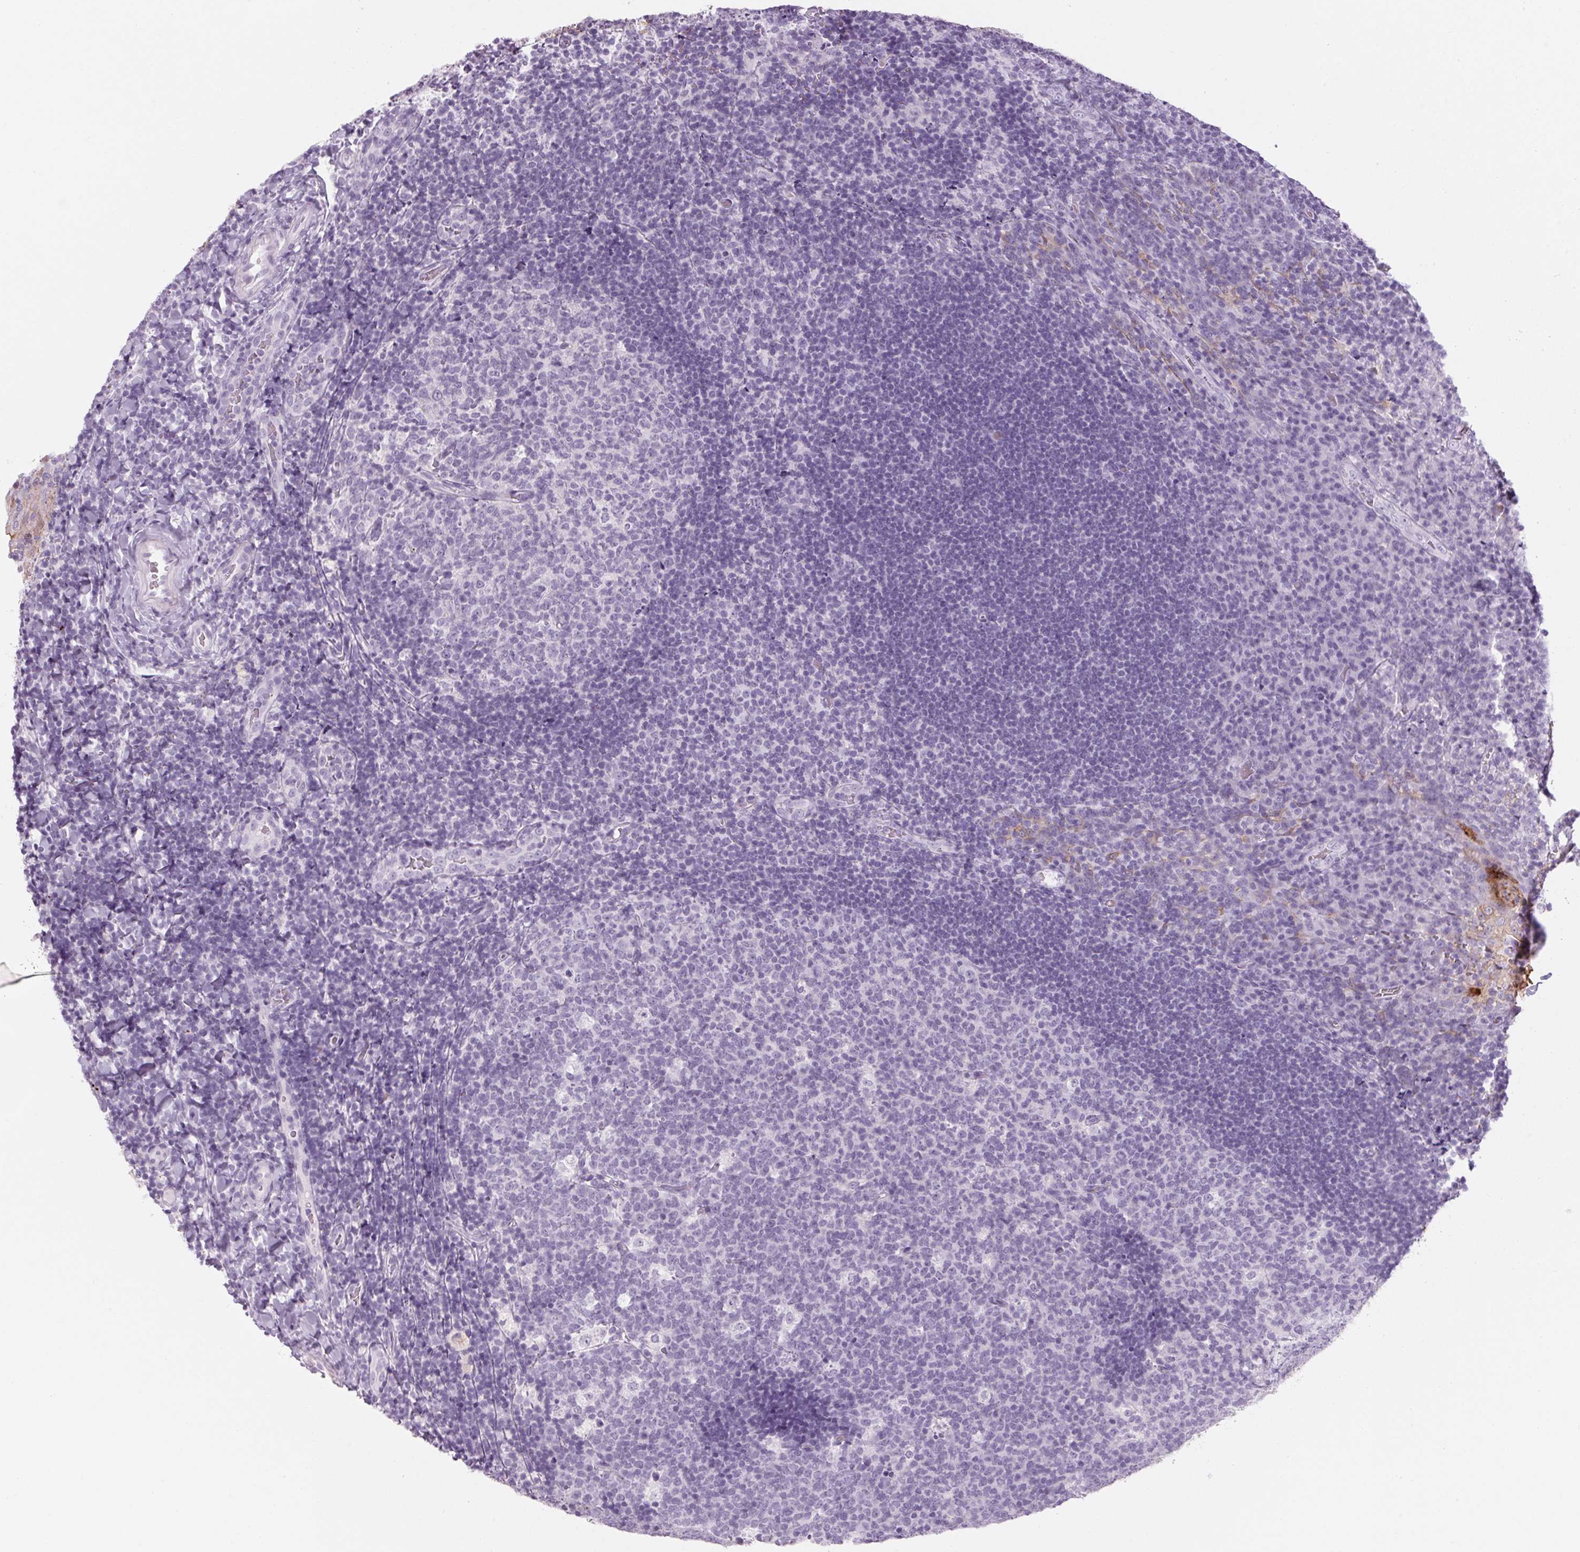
{"staining": {"intensity": "negative", "quantity": "none", "location": "none"}, "tissue": "tonsil", "cell_type": "Germinal center cells", "image_type": "normal", "snomed": [{"axis": "morphology", "description": "Normal tissue, NOS"}, {"axis": "topography", "description": "Tonsil"}], "caption": "High power microscopy histopathology image of an immunohistochemistry micrograph of benign tonsil, revealing no significant positivity in germinal center cells.", "gene": "RPTN", "patient": {"sex": "male", "age": 17}}